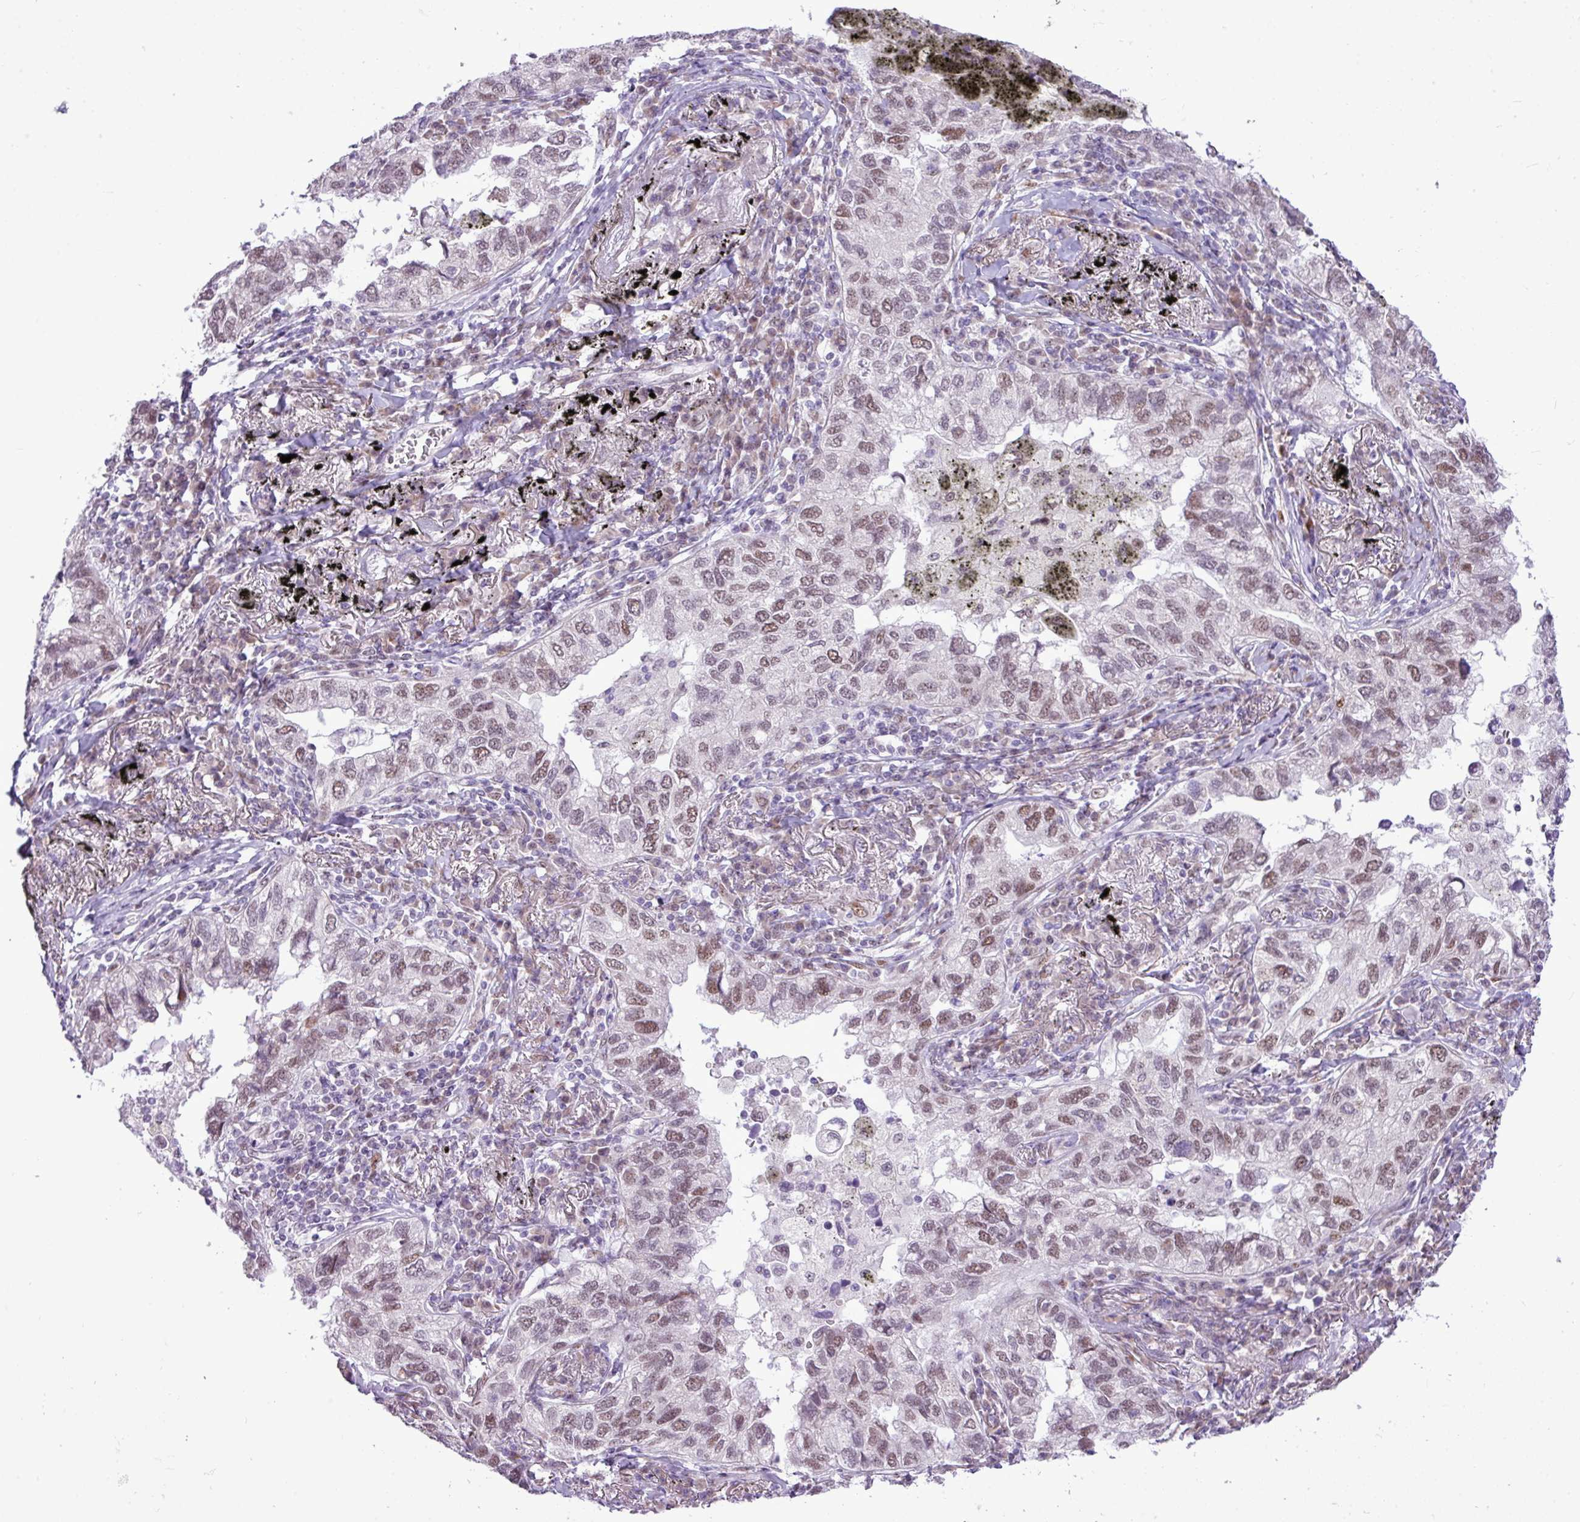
{"staining": {"intensity": "moderate", "quantity": "25%-75%", "location": "nuclear"}, "tissue": "lung cancer", "cell_type": "Tumor cells", "image_type": "cancer", "snomed": [{"axis": "morphology", "description": "Adenocarcinoma, NOS"}, {"axis": "topography", "description": "Lung"}], "caption": "This micrograph shows adenocarcinoma (lung) stained with immunohistochemistry (IHC) to label a protein in brown. The nuclear of tumor cells show moderate positivity for the protein. Nuclei are counter-stained blue.", "gene": "ELOA2", "patient": {"sex": "male", "age": 65}}